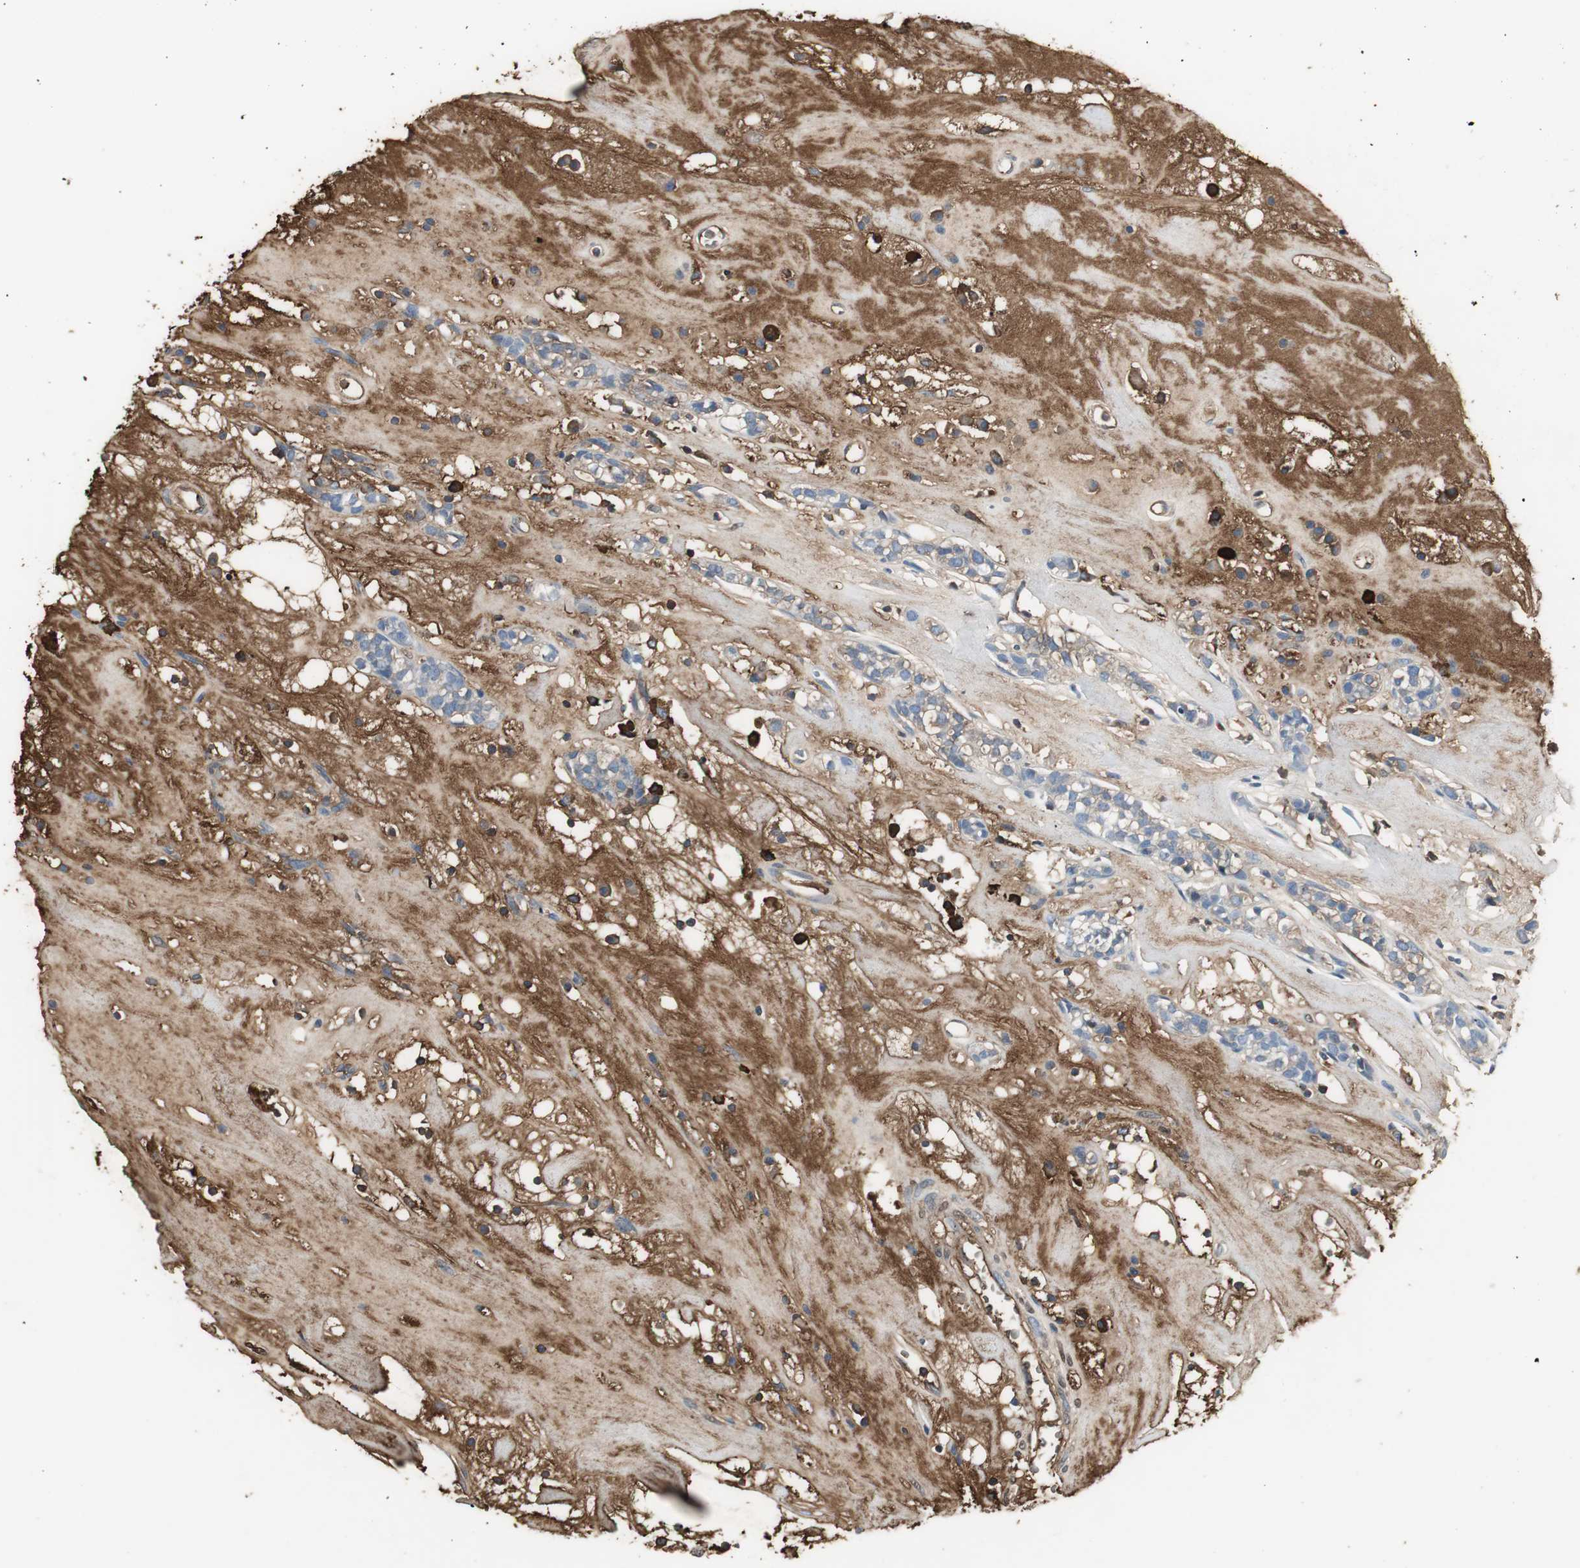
{"staining": {"intensity": "weak", "quantity": "<25%", "location": "cytoplasmic/membranous"}, "tissue": "head and neck cancer", "cell_type": "Tumor cells", "image_type": "cancer", "snomed": [{"axis": "morphology", "description": "Adenocarcinoma, NOS"}, {"axis": "topography", "description": "Salivary gland"}, {"axis": "topography", "description": "Head-Neck"}], "caption": "Immunohistochemistry (IHC) photomicrograph of human head and neck cancer (adenocarcinoma) stained for a protein (brown), which exhibits no expression in tumor cells.", "gene": "IGHA1", "patient": {"sex": "female", "age": 65}}